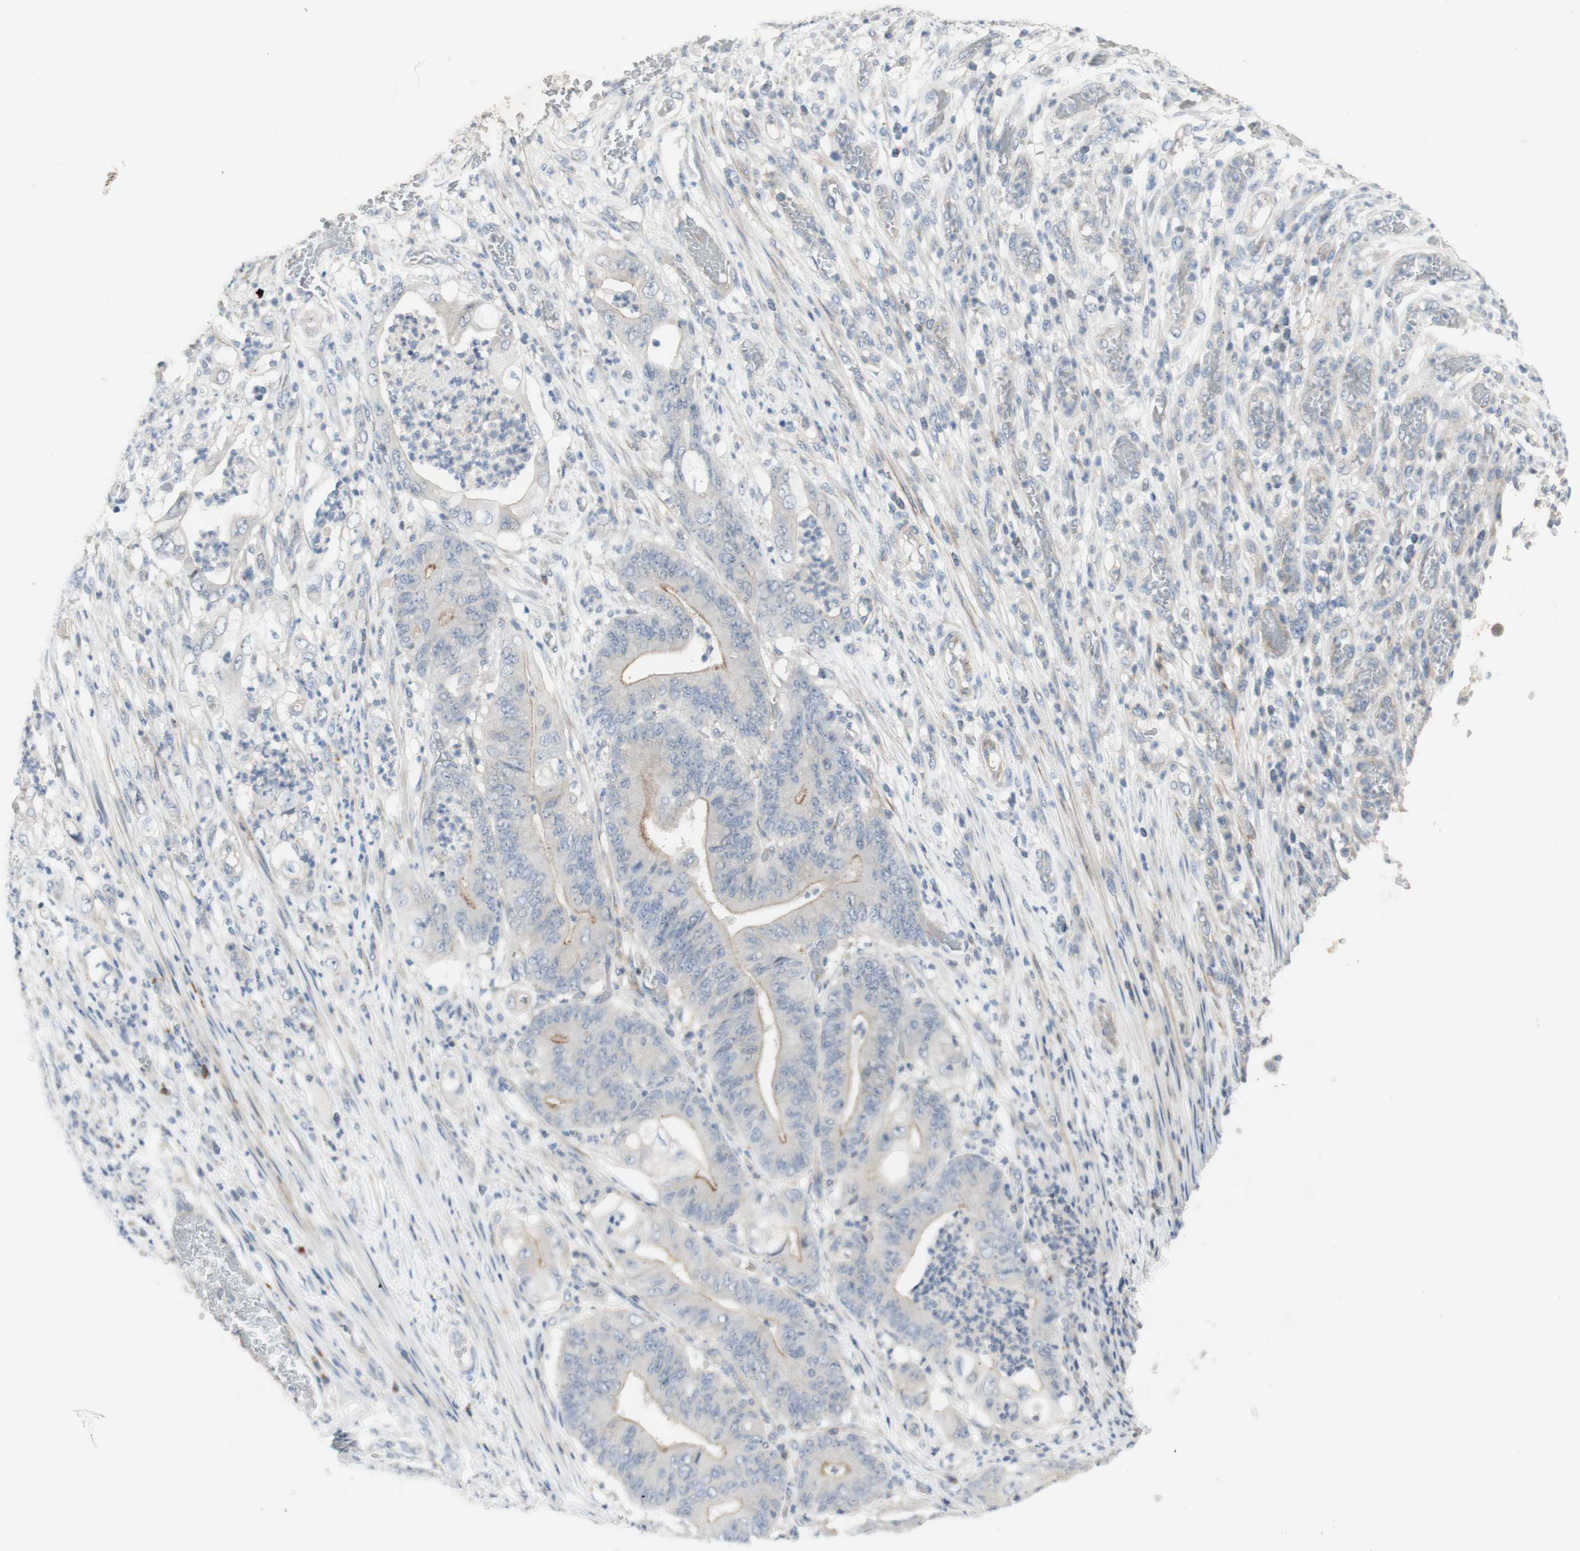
{"staining": {"intensity": "moderate", "quantity": "<25%", "location": "cytoplasmic/membranous"}, "tissue": "stomach cancer", "cell_type": "Tumor cells", "image_type": "cancer", "snomed": [{"axis": "morphology", "description": "Adenocarcinoma, NOS"}, {"axis": "topography", "description": "Stomach"}], "caption": "IHC image of adenocarcinoma (stomach) stained for a protein (brown), which demonstrates low levels of moderate cytoplasmic/membranous staining in about <25% of tumor cells.", "gene": "MANEA", "patient": {"sex": "female", "age": 73}}